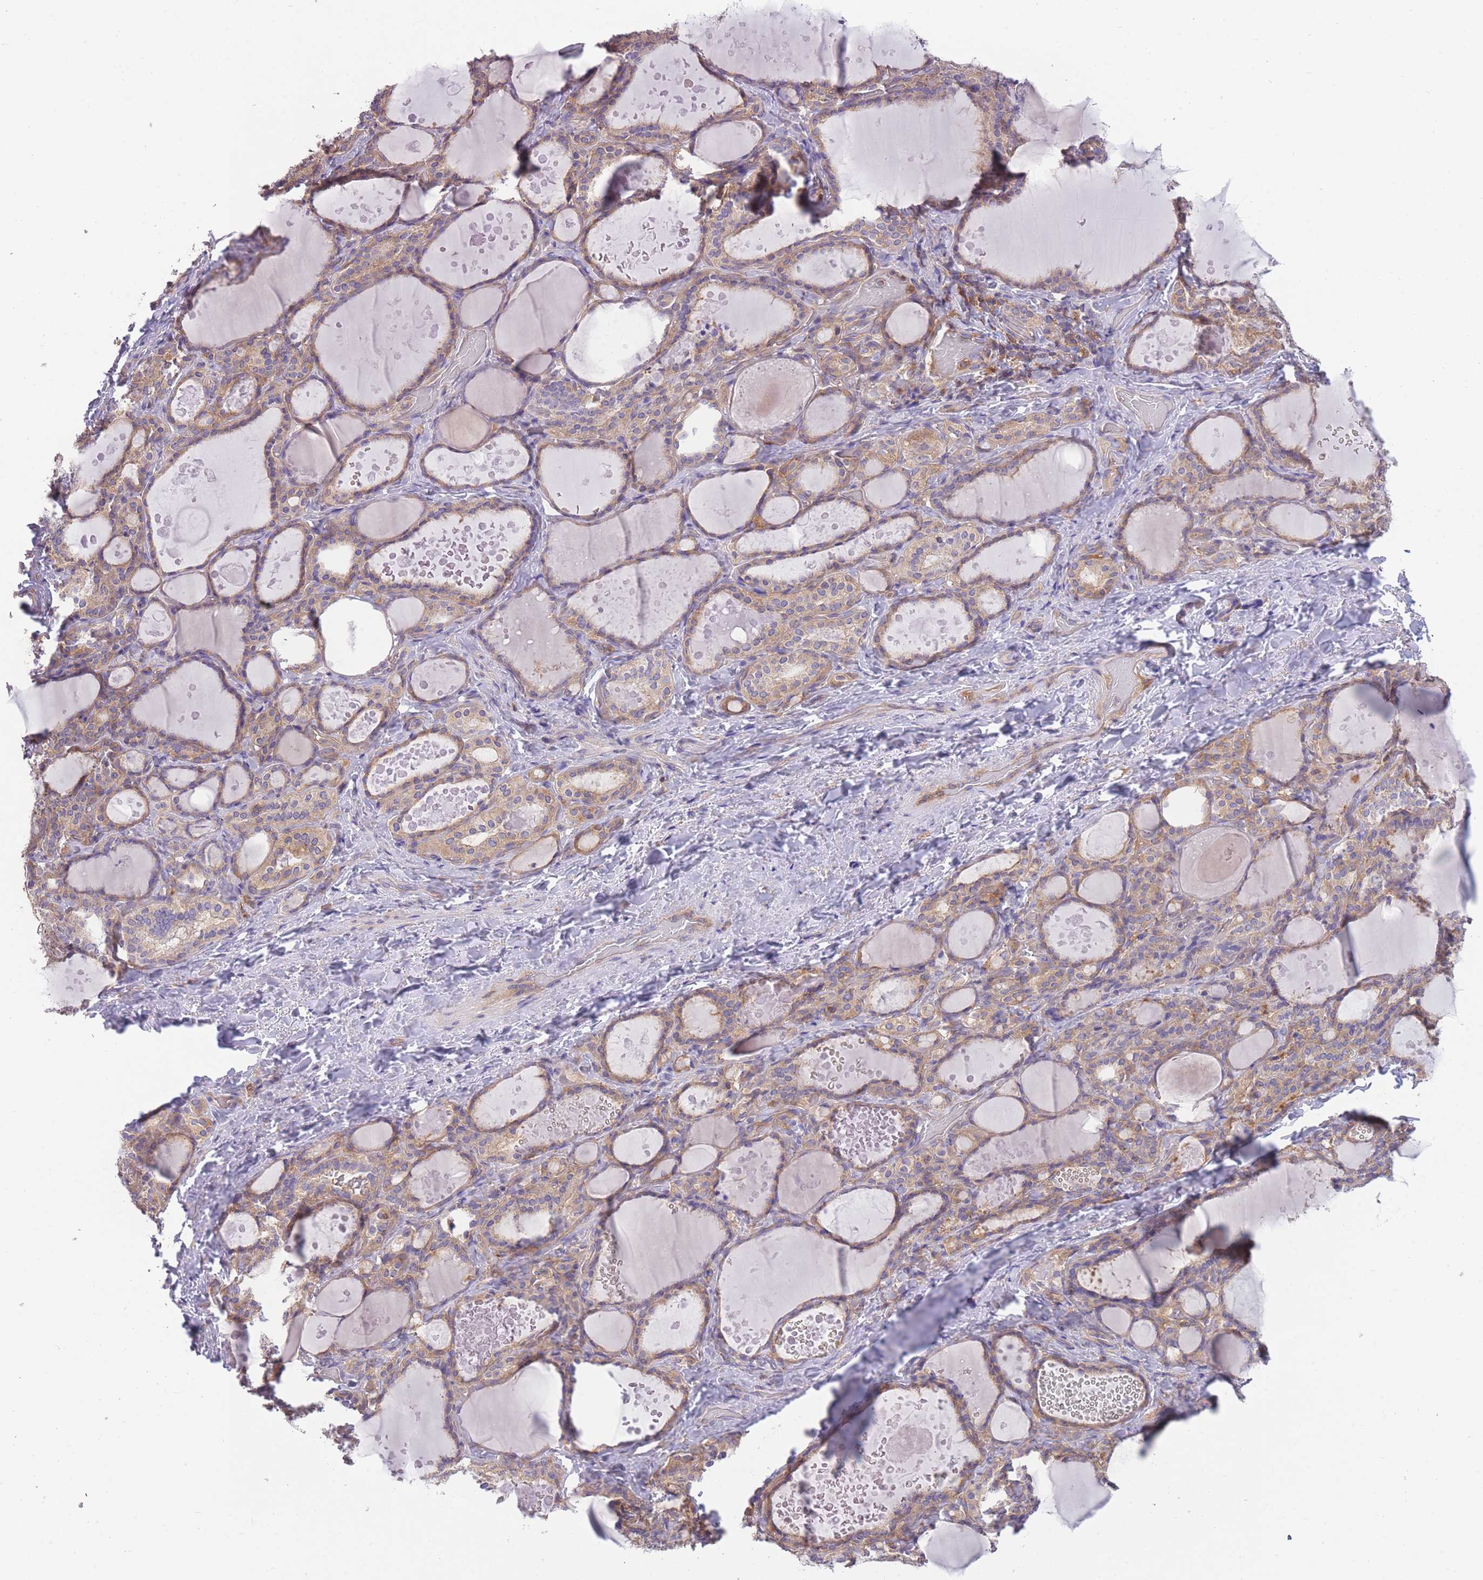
{"staining": {"intensity": "weak", "quantity": ">75%", "location": "cytoplasmic/membranous"}, "tissue": "thyroid gland", "cell_type": "Glandular cells", "image_type": "normal", "snomed": [{"axis": "morphology", "description": "Normal tissue, NOS"}, {"axis": "topography", "description": "Thyroid gland"}], "caption": "Human thyroid gland stained for a protein (brown) demonstrates weak cytoplasmic/membranous positive expression in about >75% of glandular cells.", "gene": "PRKAR1A", "patient": {"sex": "female", "age": 46}}